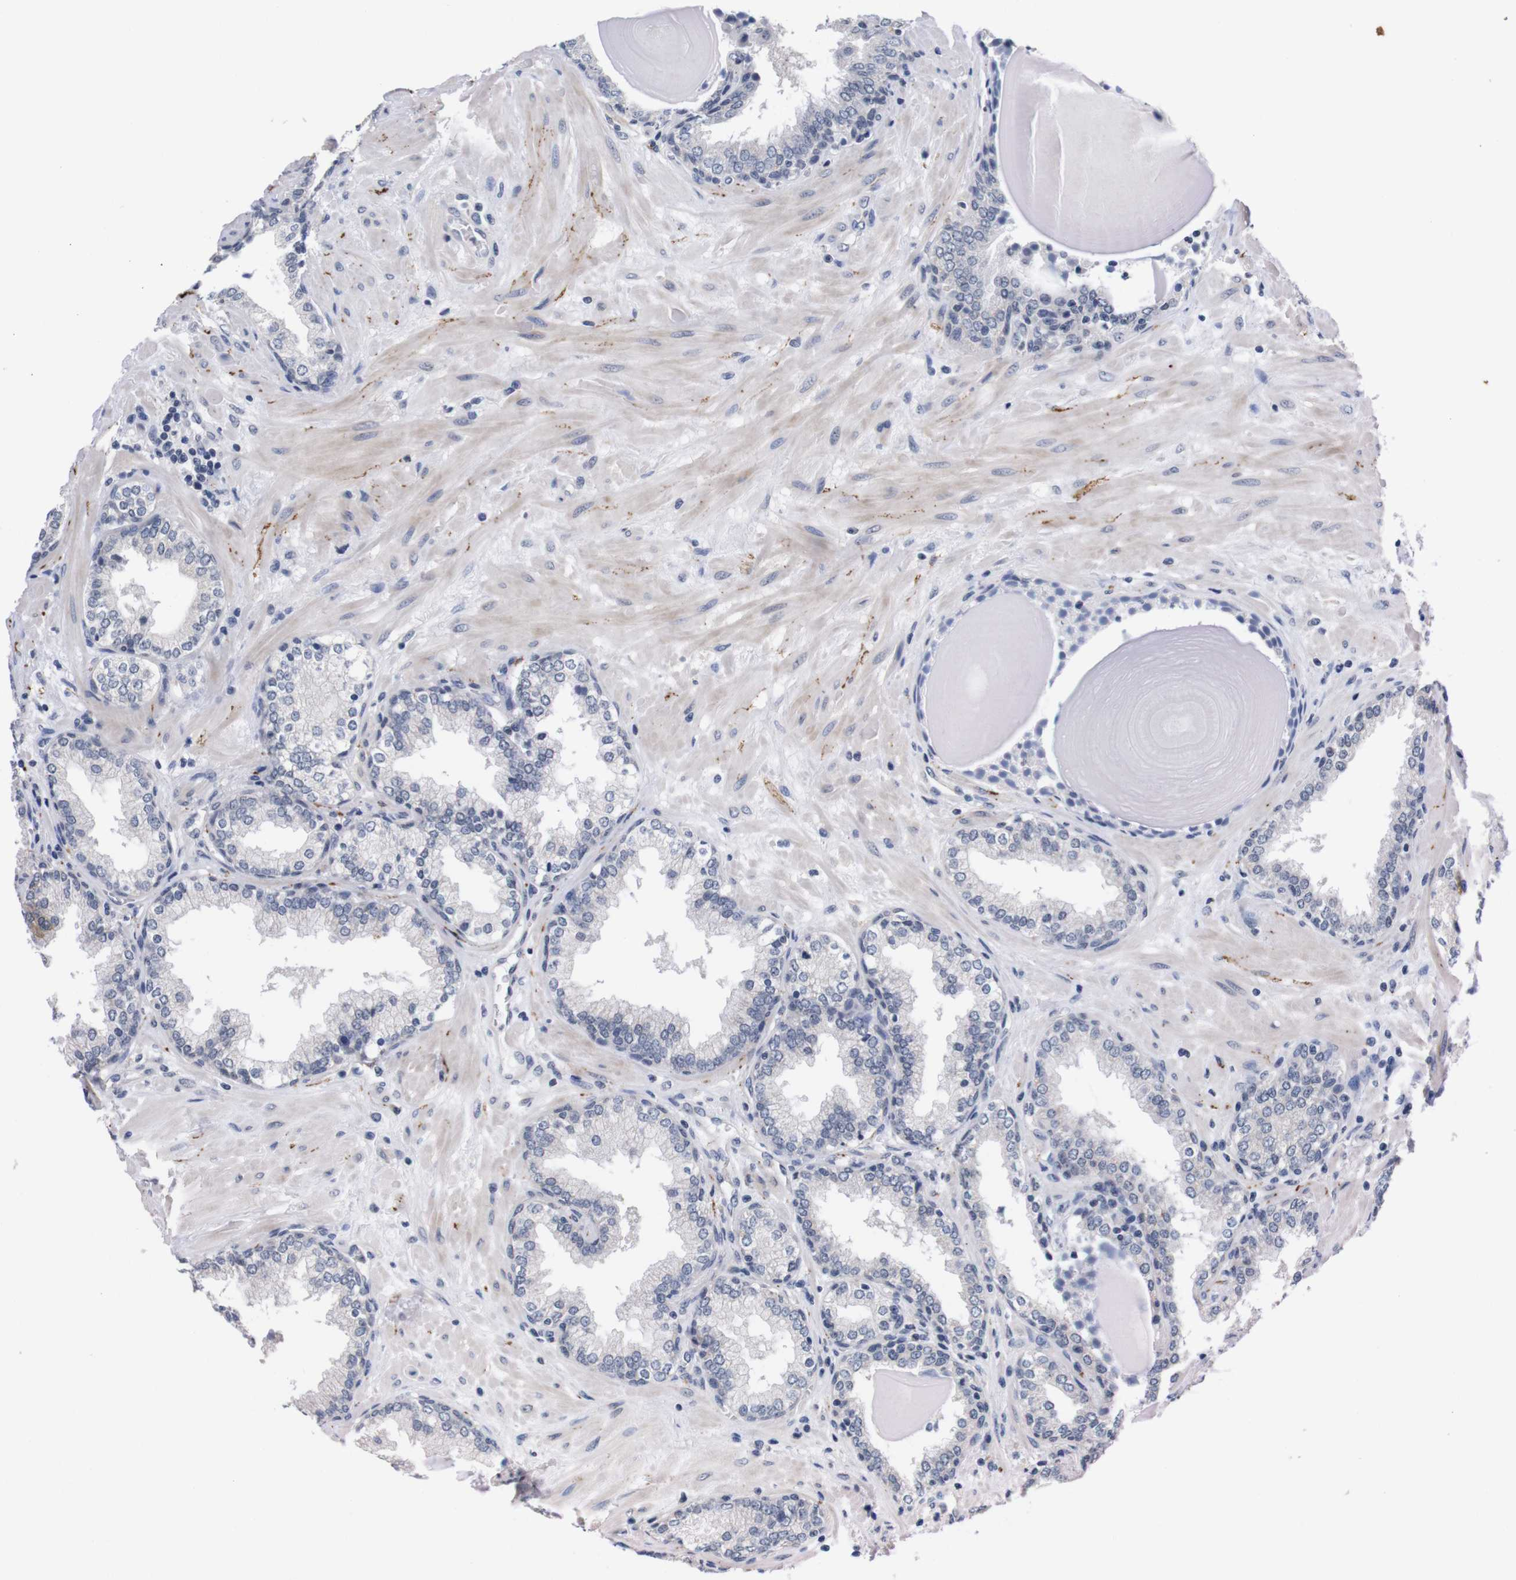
{"staining": {"intensity": "negative", "quantity": "none", "location": "none"}, "tissue": "prostate", "cell_type": "Glandular cells", "image_type": "normal", "snomed": [{"axis": "morphology", "description": "Normal tissue, NOS"}, {"axis": "topography", "description": "Prostate"}], "caption": "Glandular cells are negative for brown protein staining in benign prostate. Nuclei are stained in blue.", "gene": "TNFRSF21", "patient": {"sex": "male", "age": 51}}